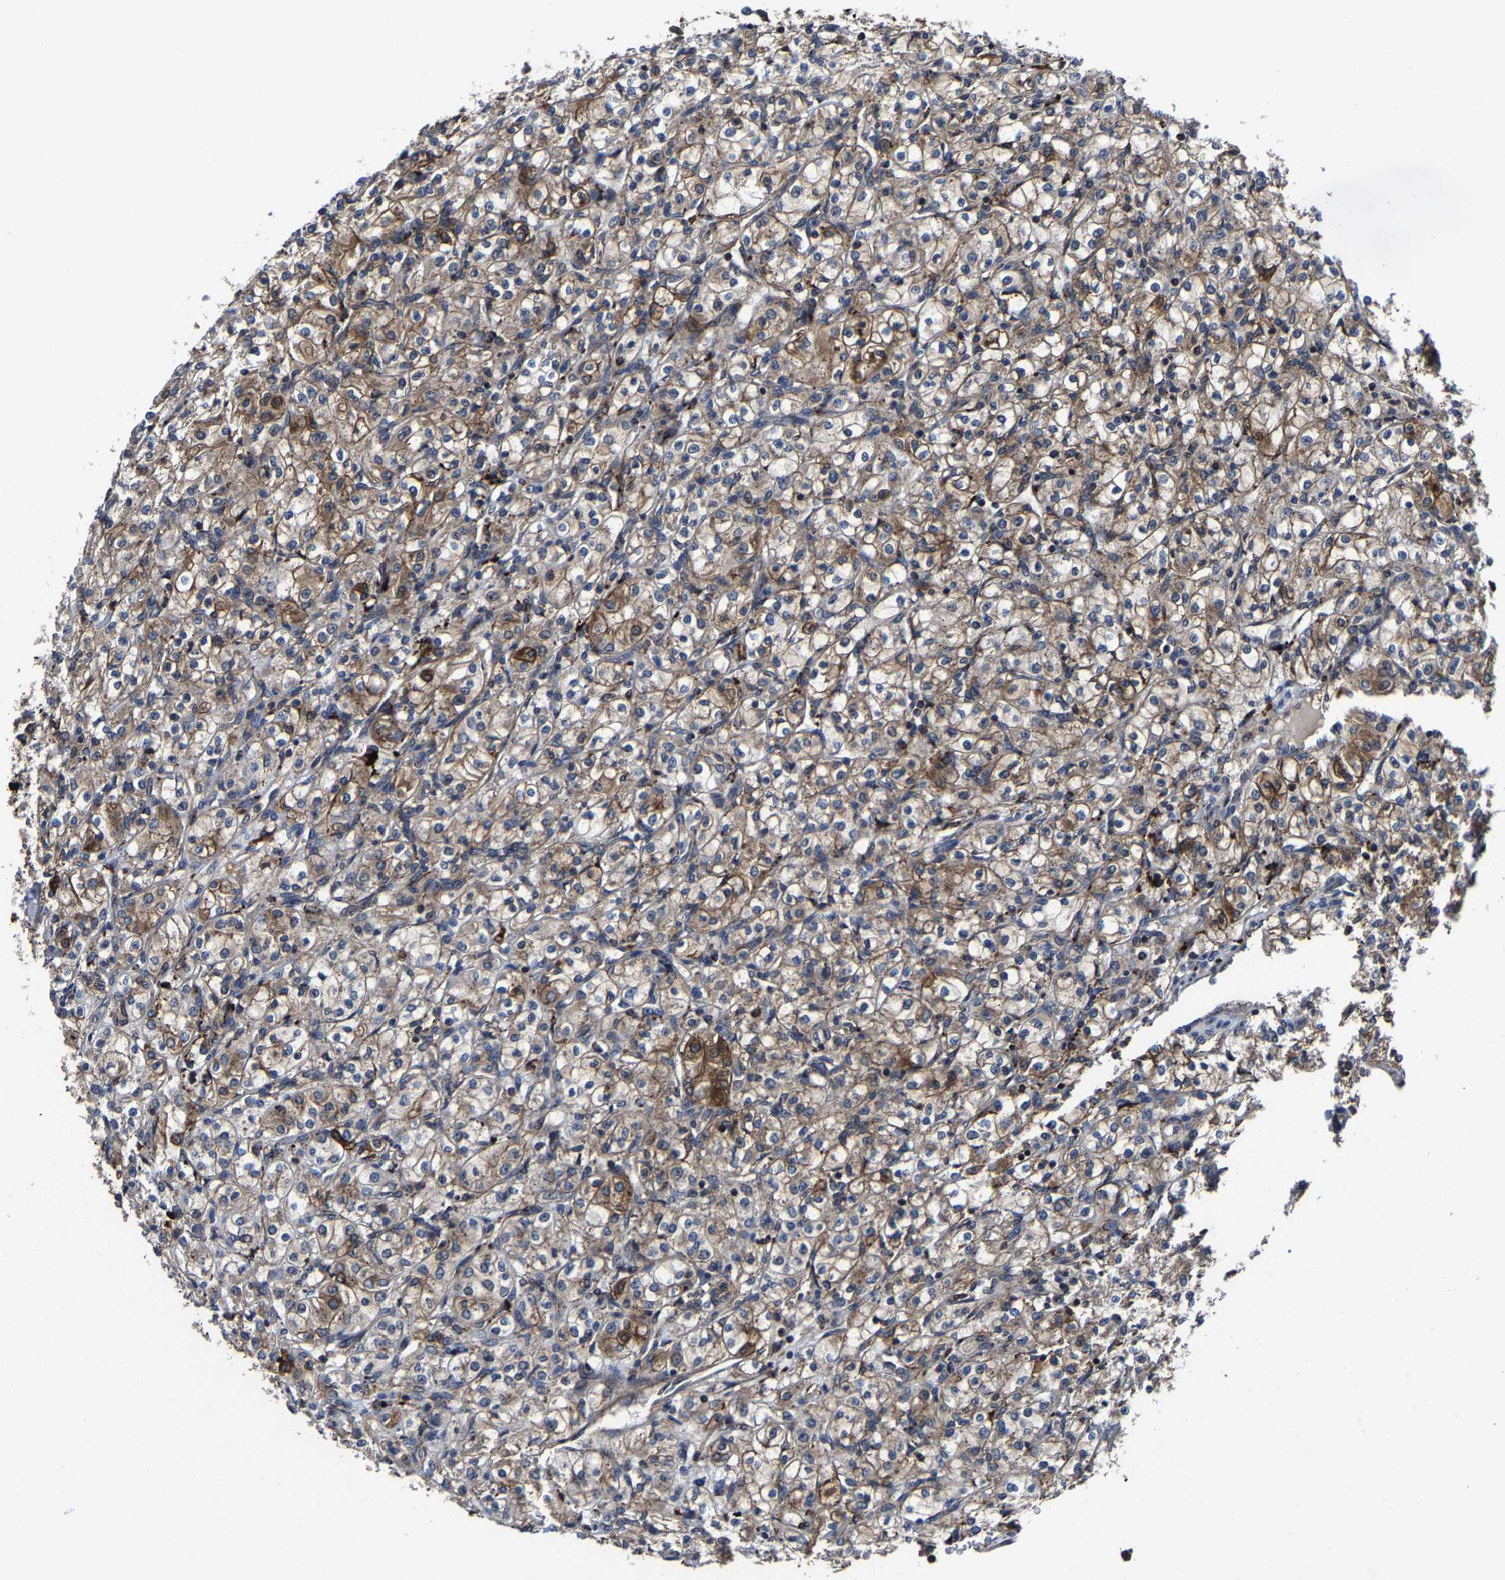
{"staining": {"intensity": "weak", "quantity": "<25%", "location": "cytoplasmic/membranous"}, "tissue": "renal cancer", "cell_type": "Tumor cells", "image_type": "cancer", "snomed": [{"axis": "morphology", "description": "Adenocarcinoma, NOS"}, {"axis": "topography", "description": "Kidney"}], "caption": "A photomicrograph of renal cancer (adenocarcinoma) stained for a protein reveals no brown staining in tumor cells.", "gene": "ZCCHC7", "patient": {"sex": "male", "age": 77}}